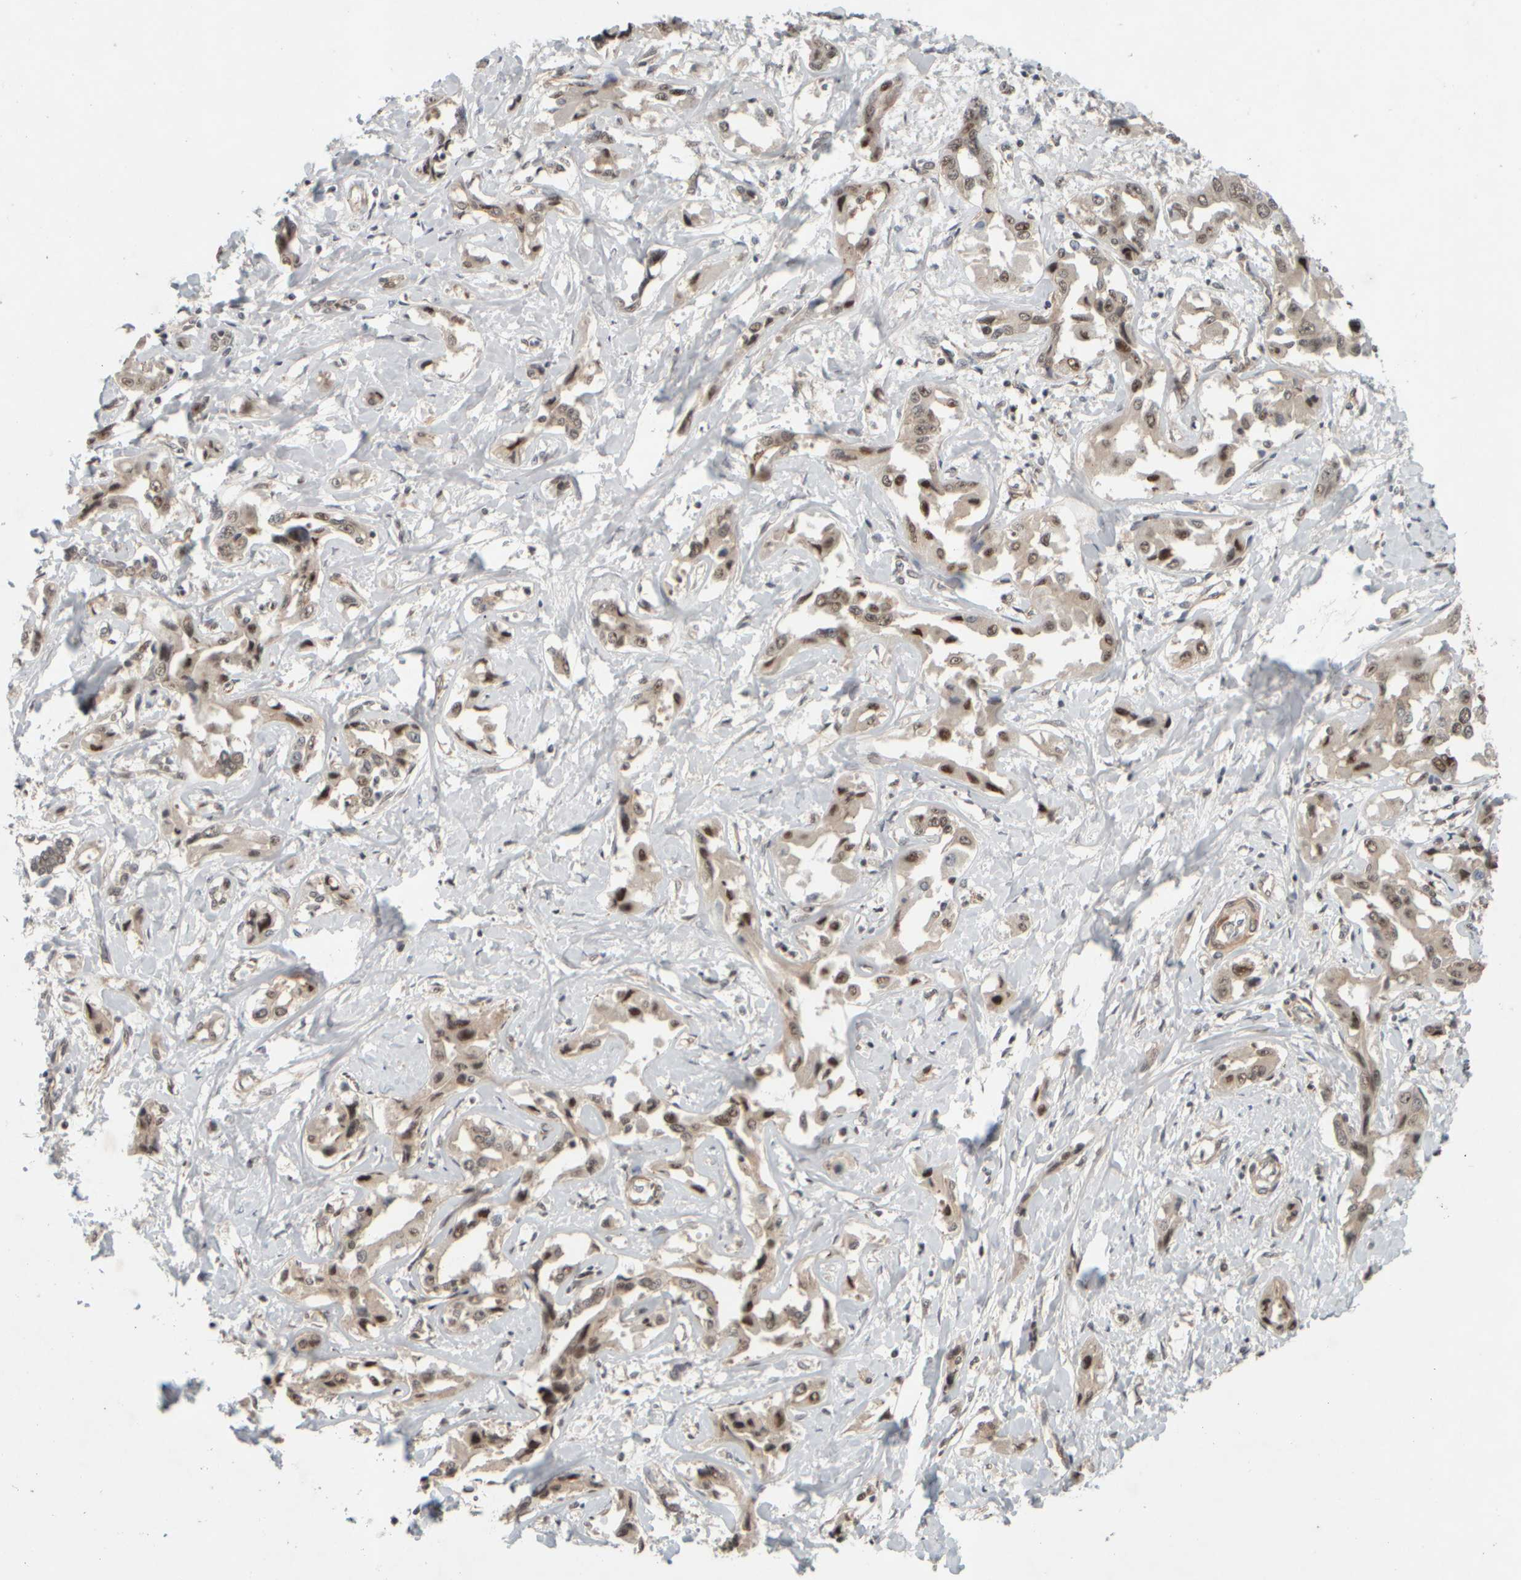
{"staining": {"intensity": "weak", "quantity": ">75%", "location": "nuclear"}, "tissue": "liver cancer", "cell_type": "Tumor cells", "image_type": "cancer", "snomed": [{"axis": "morphology", "description": "Cholangiocarcinoma"}, {"axis": "topography", "description": "Liver"}], "caption": "High-magnification brightfield microscopy of liver cholangiocarcinoma stained with DAB (3,3'-diaminobenzidine) (brown) and counterstained with hematoxylin (blue). tumor cells exhibit weak nuclear expression is appreciated in approximately>75% of cells. (Brightfield microscopy of DAB IHC at high magnification).", "gene": "SYNRG", "patient": {"sex": "male", "age": 59}}